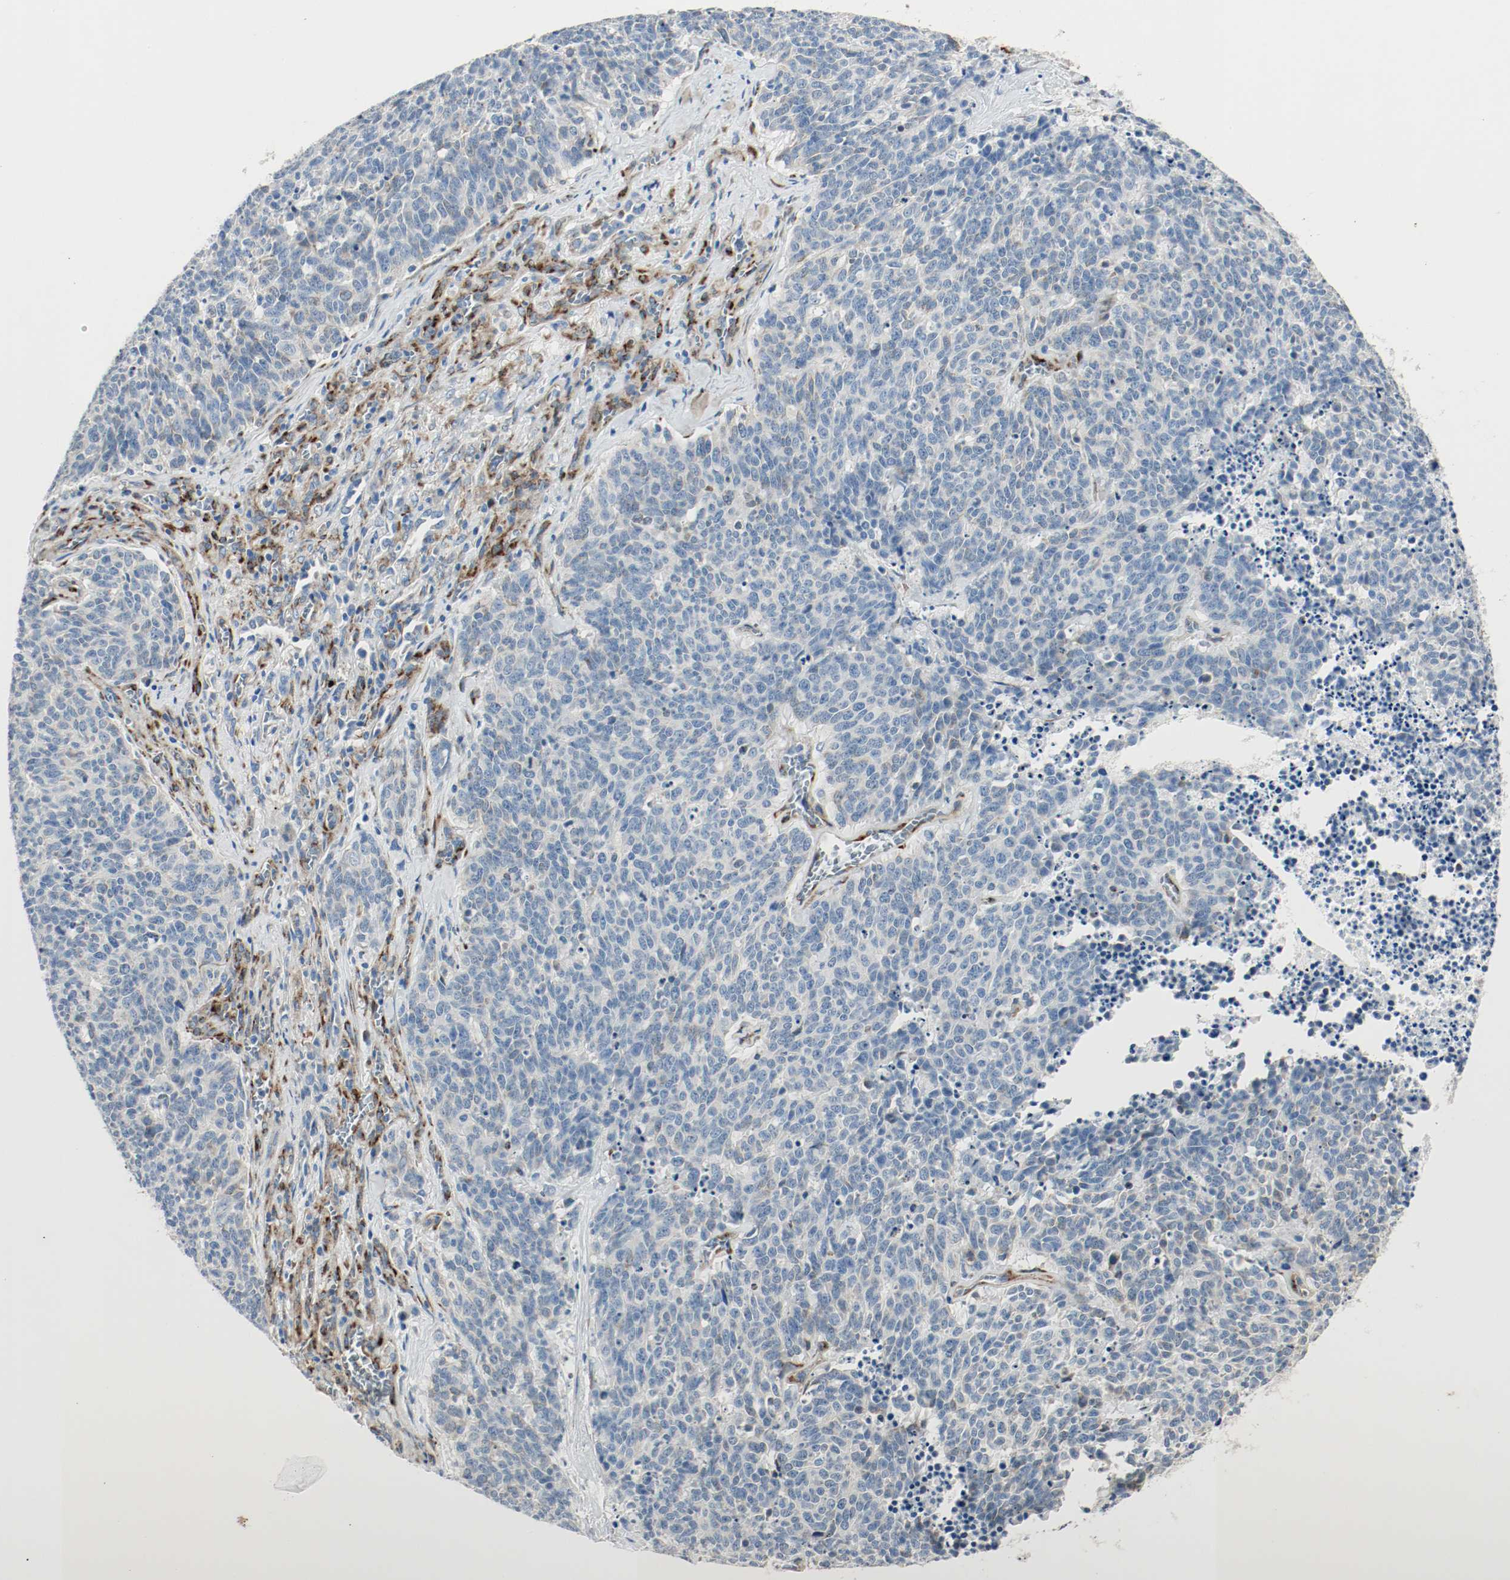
{"staining": {"intensity": "negative", "quantity": "none", "location": "none"}, "tissue": "lung cancer", "cell_type": "Tumor cells", "image_type": "cancer", "snomed": [{"axis": "morphology", "description": "Neoplasm, malignant, NOS"}, {"axis": "topography", "description": "Lung"}], "caption": "Tumor cells are negative for brown protein staining in neoplasm (malignant) (lung). (DAB IHC with hematoxylin counter stain).", "gene": "LAMB1", "patient": {"sex": "female", "age": 58}}